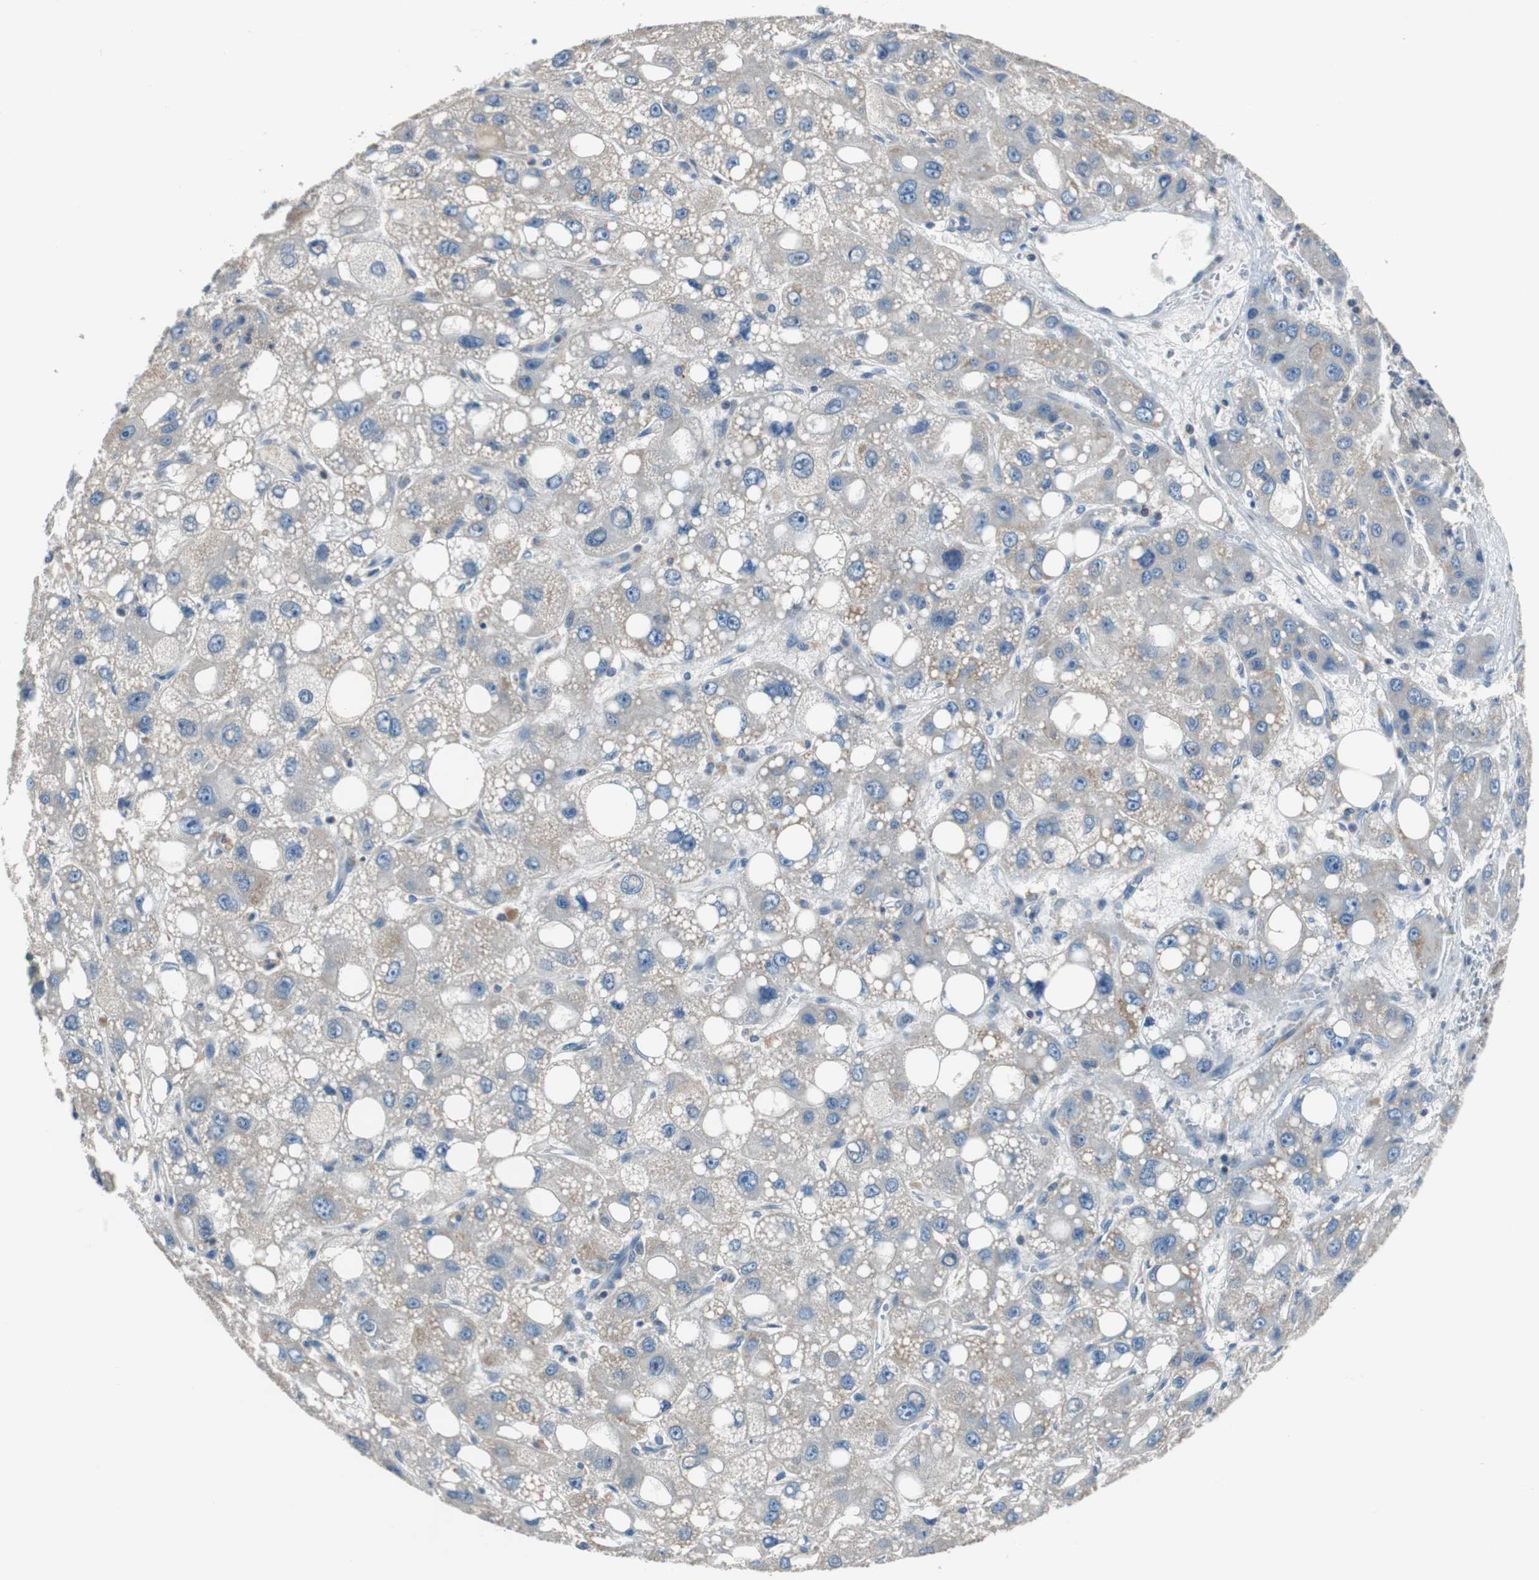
{"staining": {"intensity": "weak", "quantity": "<25%", "location": "cytoplasmic/membranous"}, "tissue": "liver cancer", "cell_type": "Tumor cells", "image_type": "cancer", "snomed": [{"axis": "morphology", "description": "Carcinoma, Hepatocellular, NOS"}, {"axis": "topography", "description": "Liver"}], "caption": "Immunohistochemistry of human liver cancer exhibits no expression in tumor cells.", "gene": "PRKCA", "patient": {"sex": "male", "age": 55}}